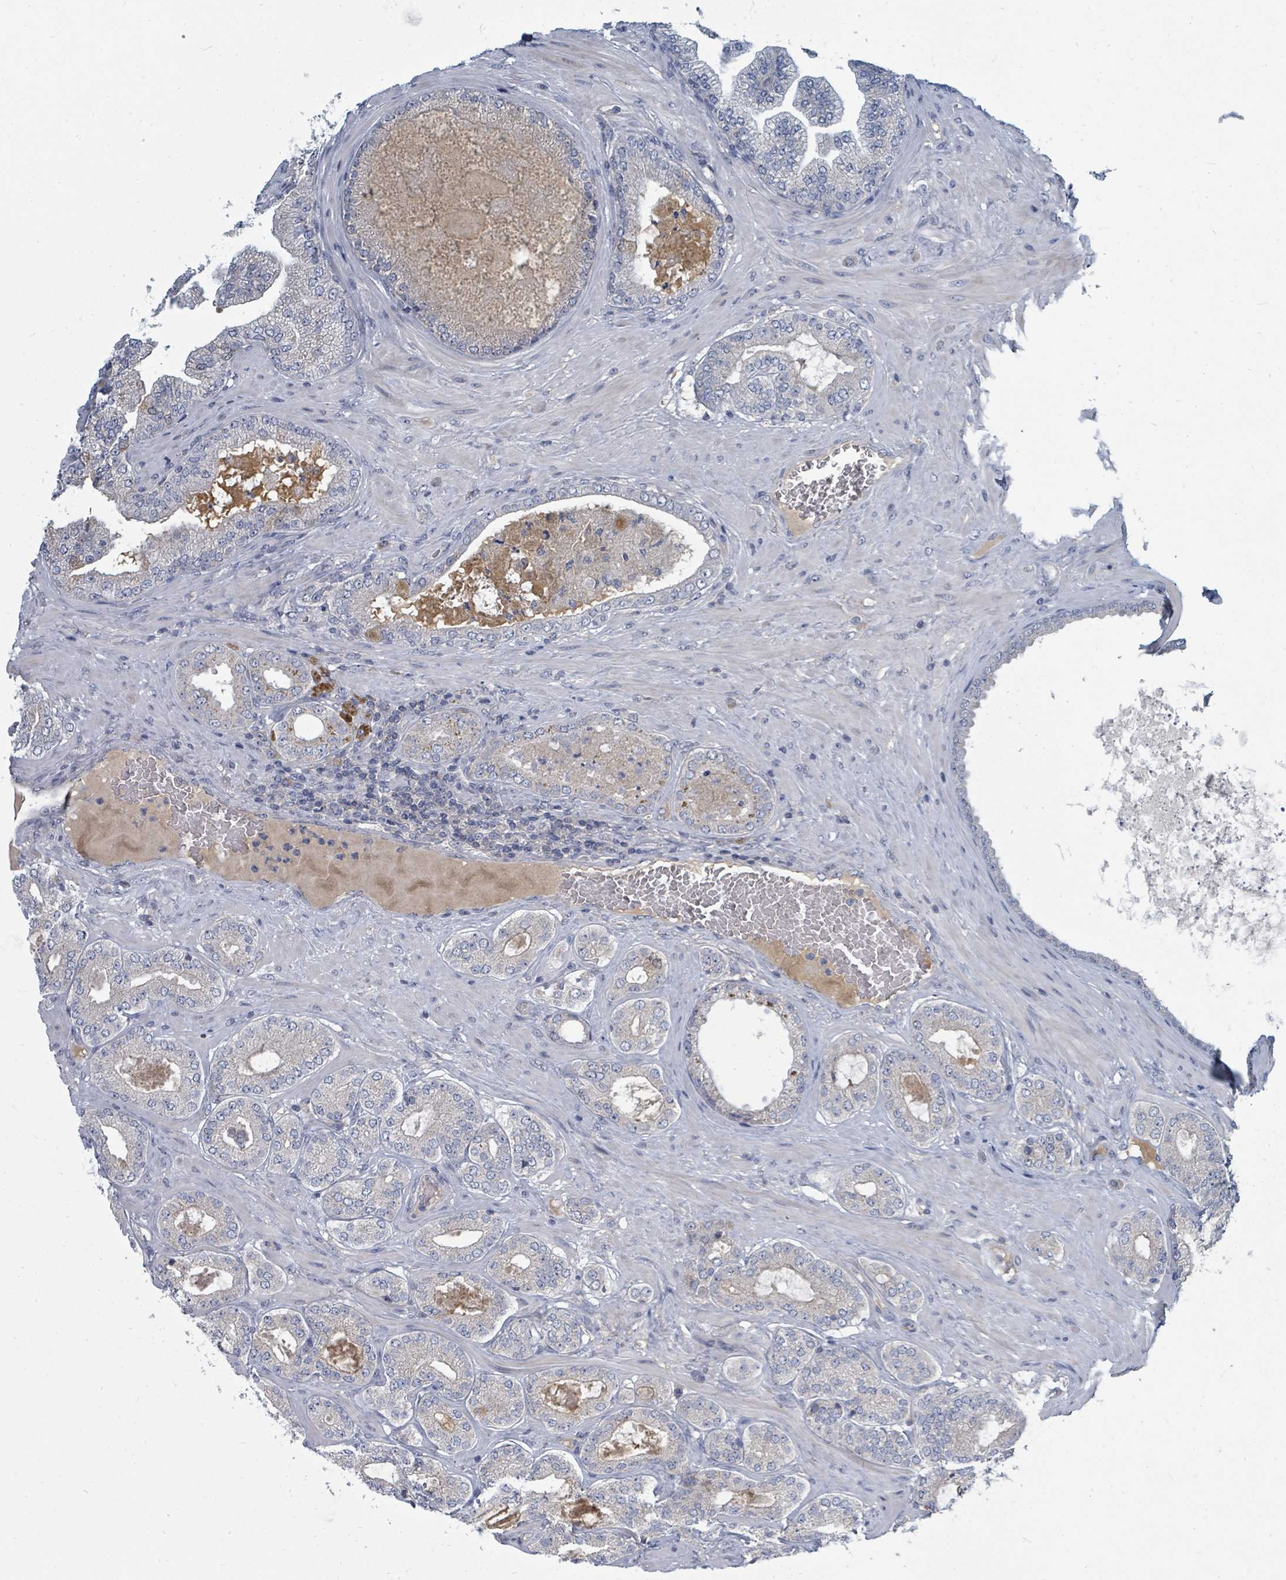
{"staining": {"intensity": "negative", "quantity": "none", "location": "none"}, "tissue": "prostate cancer", "cell_type": "Tumor cells", "image_type": "cancer", "snomed": [{"axis": "morphology", "description": "Adenocarcinoma, Low grade"}, {"axis": "topography", "description": "Prostate"}], "caption": "This is an immunohistochemistry image of human adenocarcinoma (low-grade) (prostate). There is no expression in tumor cells.", "gene": "SLC25A23", "patient": {"sex": "male", "age": 63}}